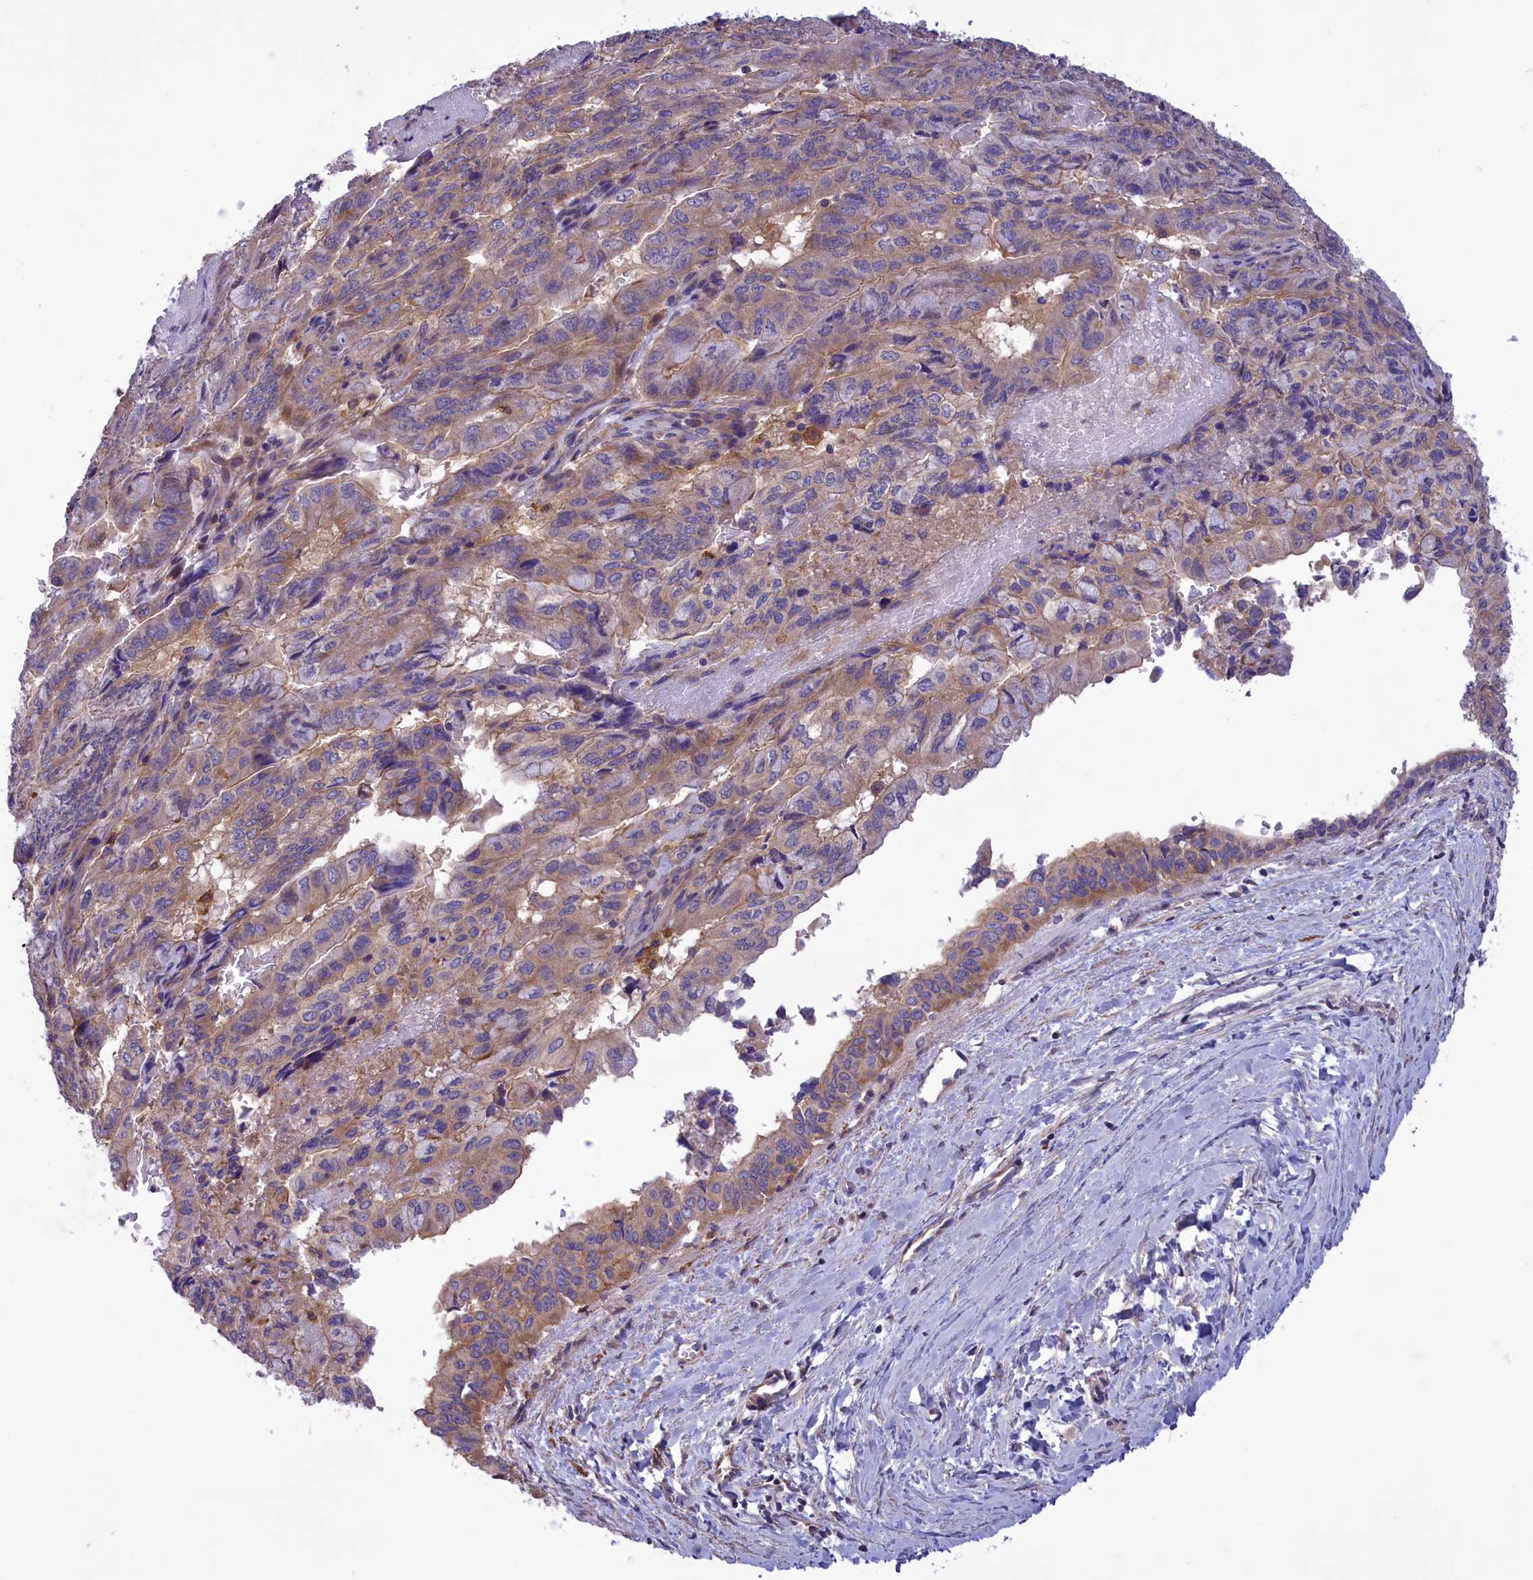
{"staining": {"intensity": "moderate", "quantity": ">75%", "location": "cytoplasmic/membranous"}, "tissue": "pancreatic cancer", "cell_type": "Tumor cells", "image_type": "cancer", "snomed": [{"axis": "morphology", "description": "Adenocarcinoma, NOS"}, {"axis": "topography", "description": "Pancreas"}], "caption": "About >75% of tumor cells in human pancreatic adenocarcinoma exhibit moderate cytoplasmic/membranous protein positivity as visualized by brown immunohistochemical staining.", "gene": "AMDHD2", "patient": {"sex": "male", "age": 51}}